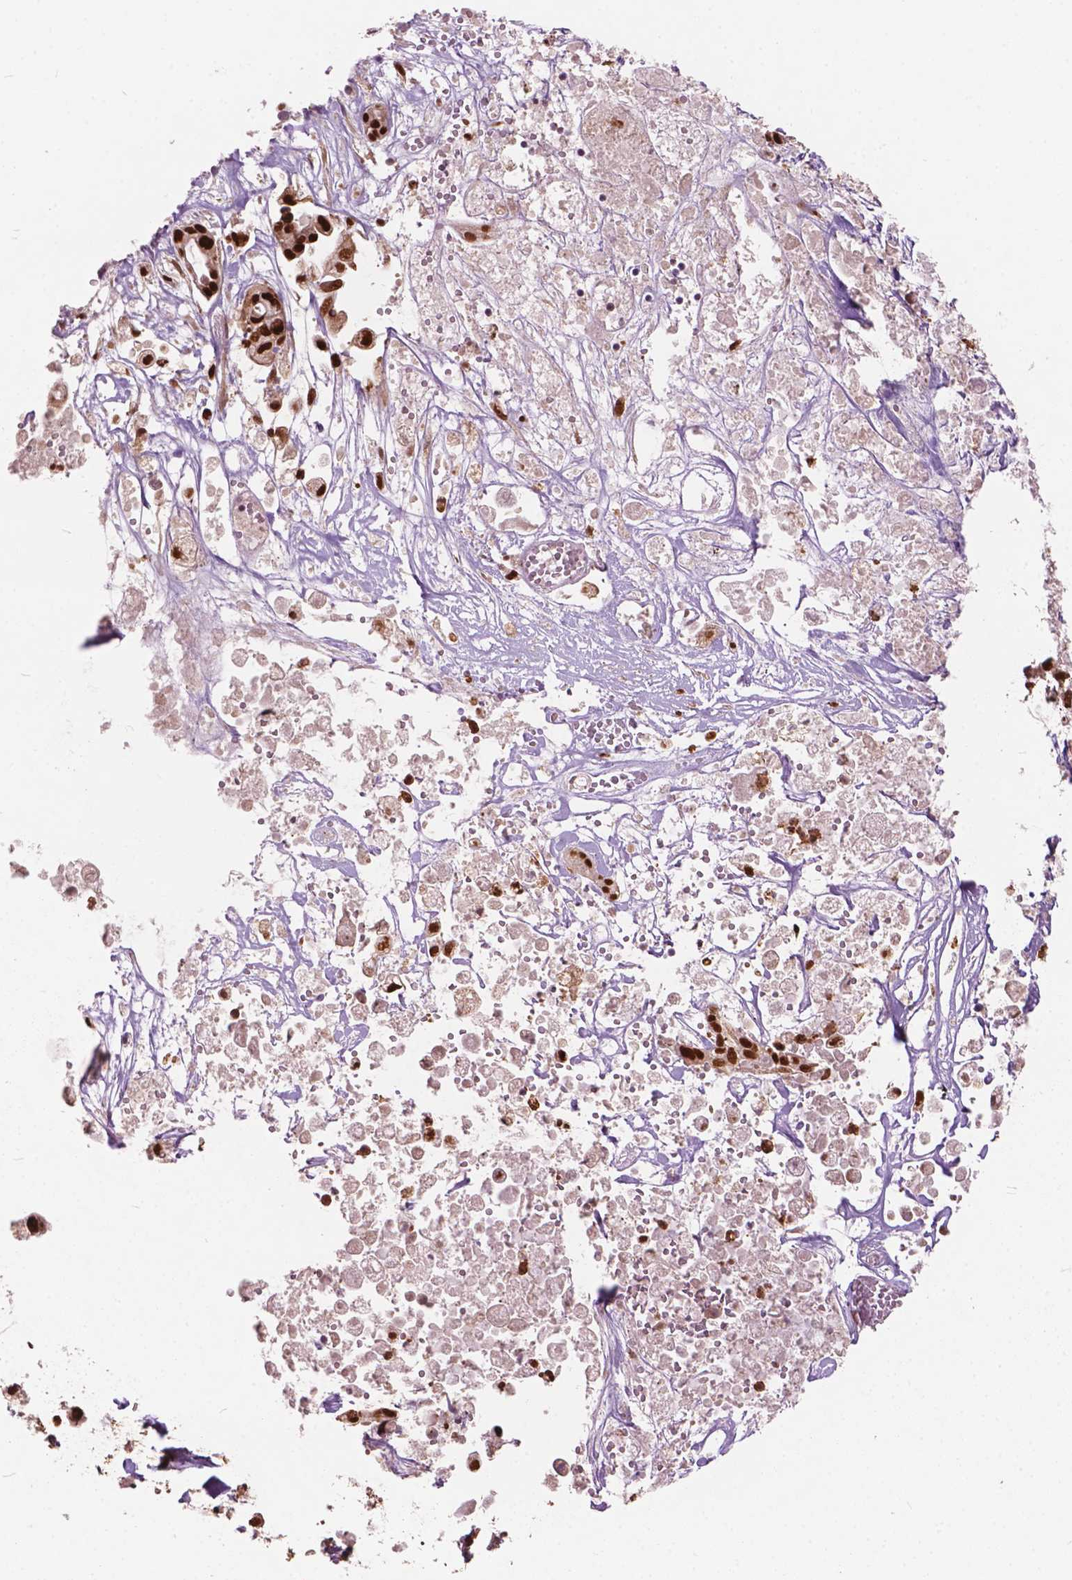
{"staining": {"intensity": "strong", "quantity": ">75%", "location": "nuclear"}, "tissue": "pancreatic cancer", "cell_type": "Tumor cells", "image_type": "cancer", "snomed": [{"axis": "morphology", "description": "Adenocarcinoma, NOS"}, {"axis": "topography", "description": "Pancreas"}], "caption": "The histopathology image exhibits staining of adenocarcinoma (pancreatic), revealing strong nuclear protein staining (brown color) within tumor cells. (Brightfield microscopy of DAB IHC at high magnification).", "gene": "ANP32B", "patient": {"sex": "male", "age": 44}}